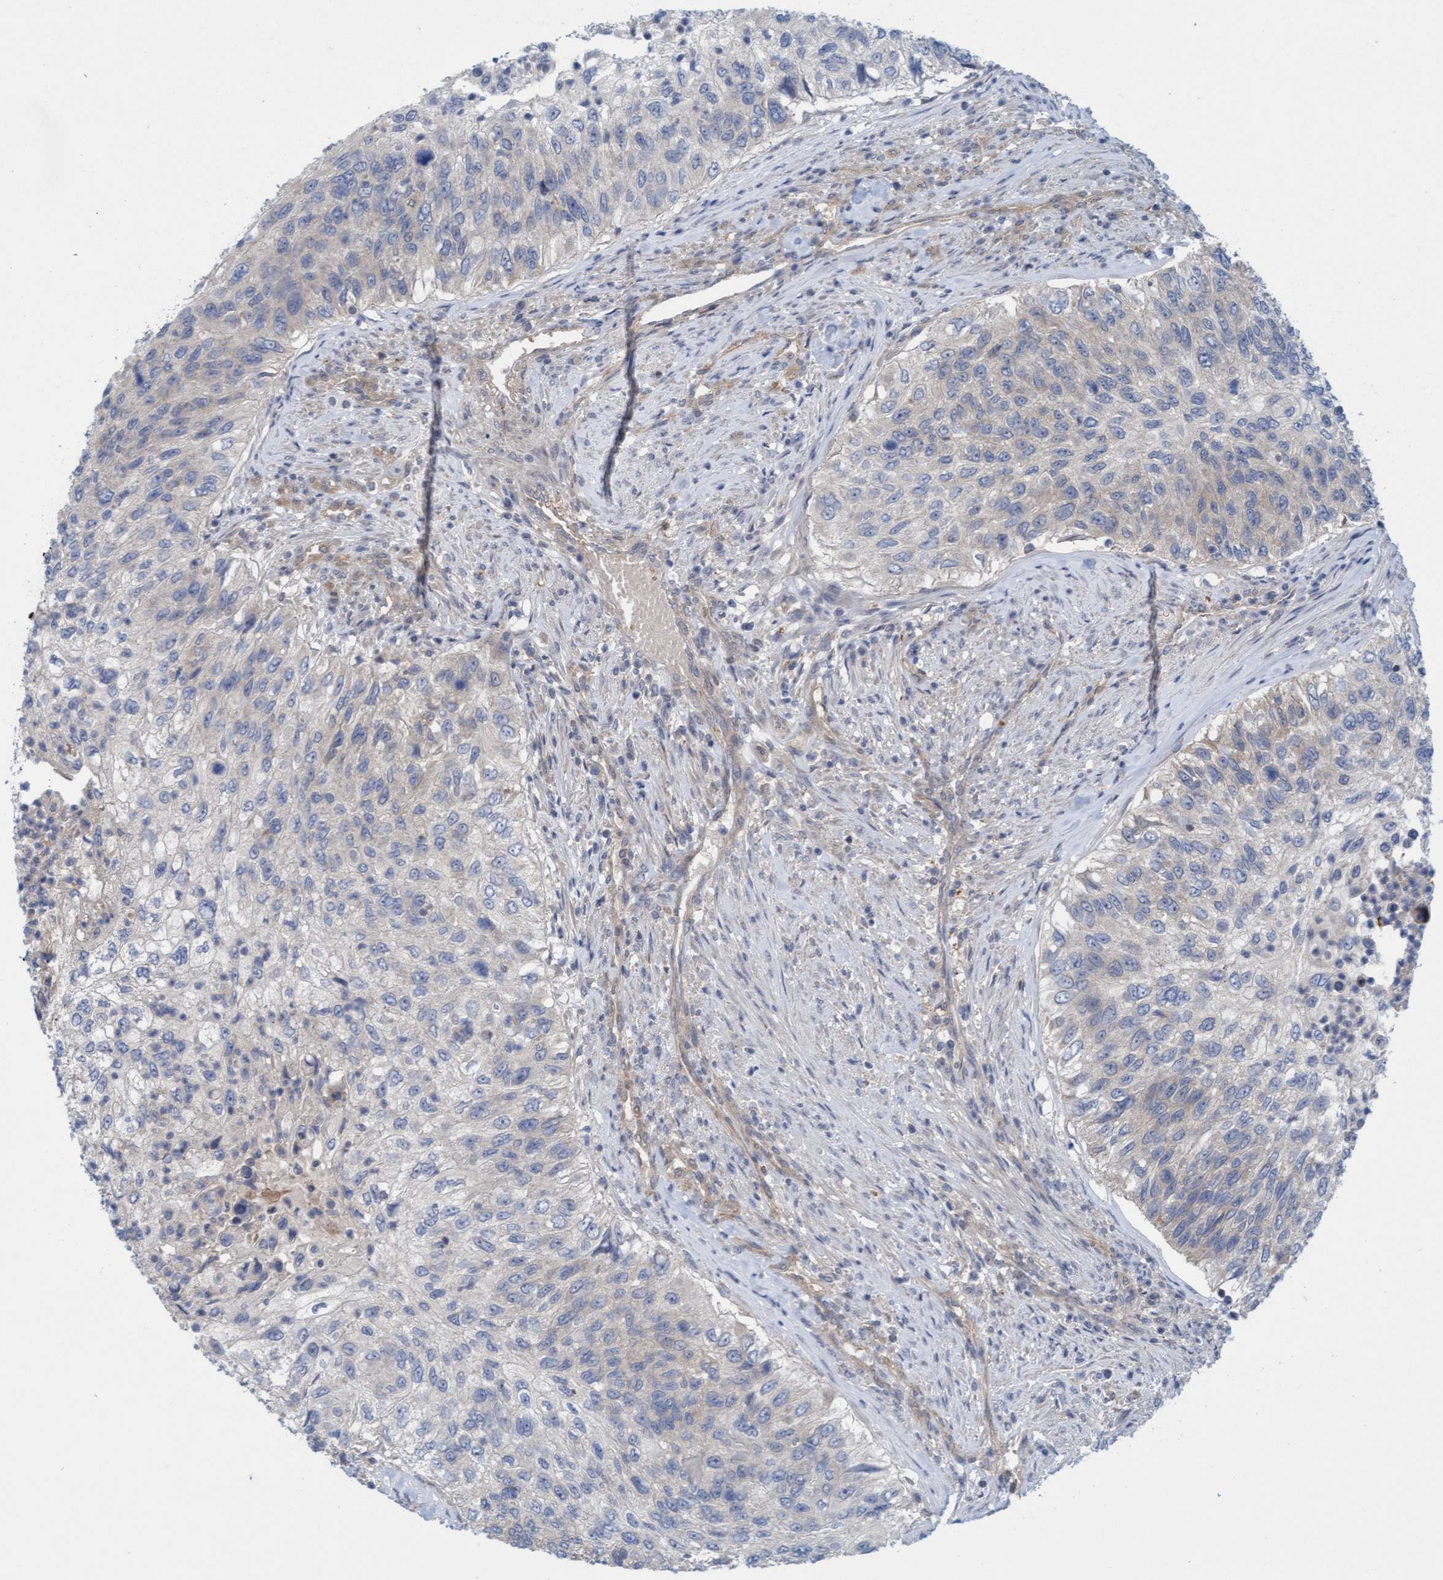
{"staining": {"intensity": "negative", "quantity": "none", "location": "none"}, "tissue": "urothelial cancer", "cell_type": "Tumor cells", "image_type": "cancer", "snomed": [{"axis": "morphology", "description": "Urothelial carcinoma, High grade"}, {"axis": "topography", "description": "Urinary bladder"}], "caption": "A high-resolution image shows IHC staining of urothelial carcinoma (high-grade), which shows no significant expression in tumor cells.", "gene": "KLHL25", "patient": {"sex": "female", "age": 60}}